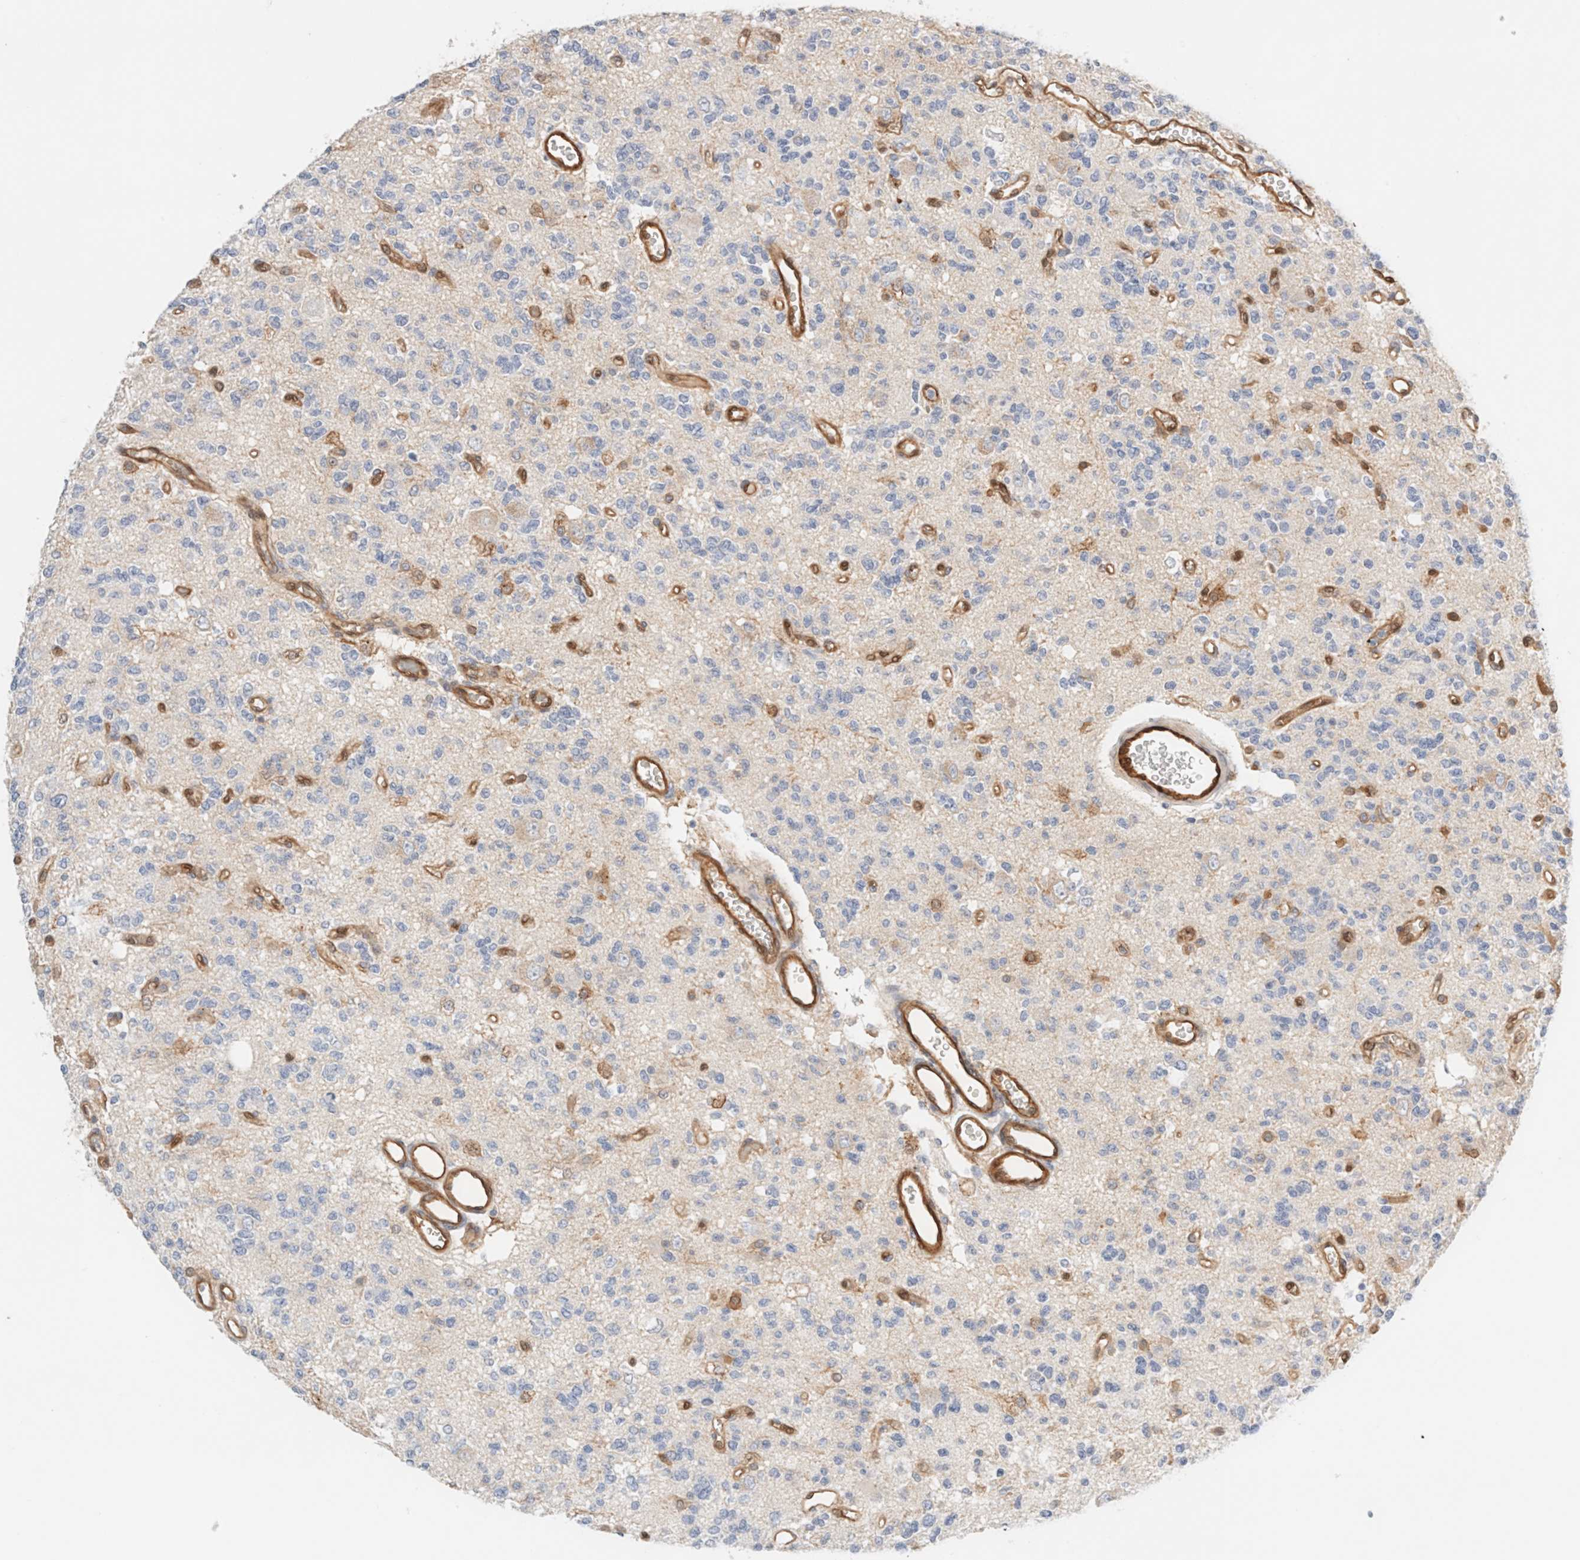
{"staining": {"intensity": "negative", "quantity": "none", "location": "none"}, "tissue": "glioma", "cell_type": "Tumor cells", "image_type": "cancer", "snomed": [{"axis": "morphology", "description": "Glioma, malignant, Low grade"}, {"axis": "topography", "description": "Brain"}], "caption": "Protein analysis of glioma displays no significant staining in tumor cells.", "gene": "LMCD1", "patient": {"sex": "male", "age": 38}}